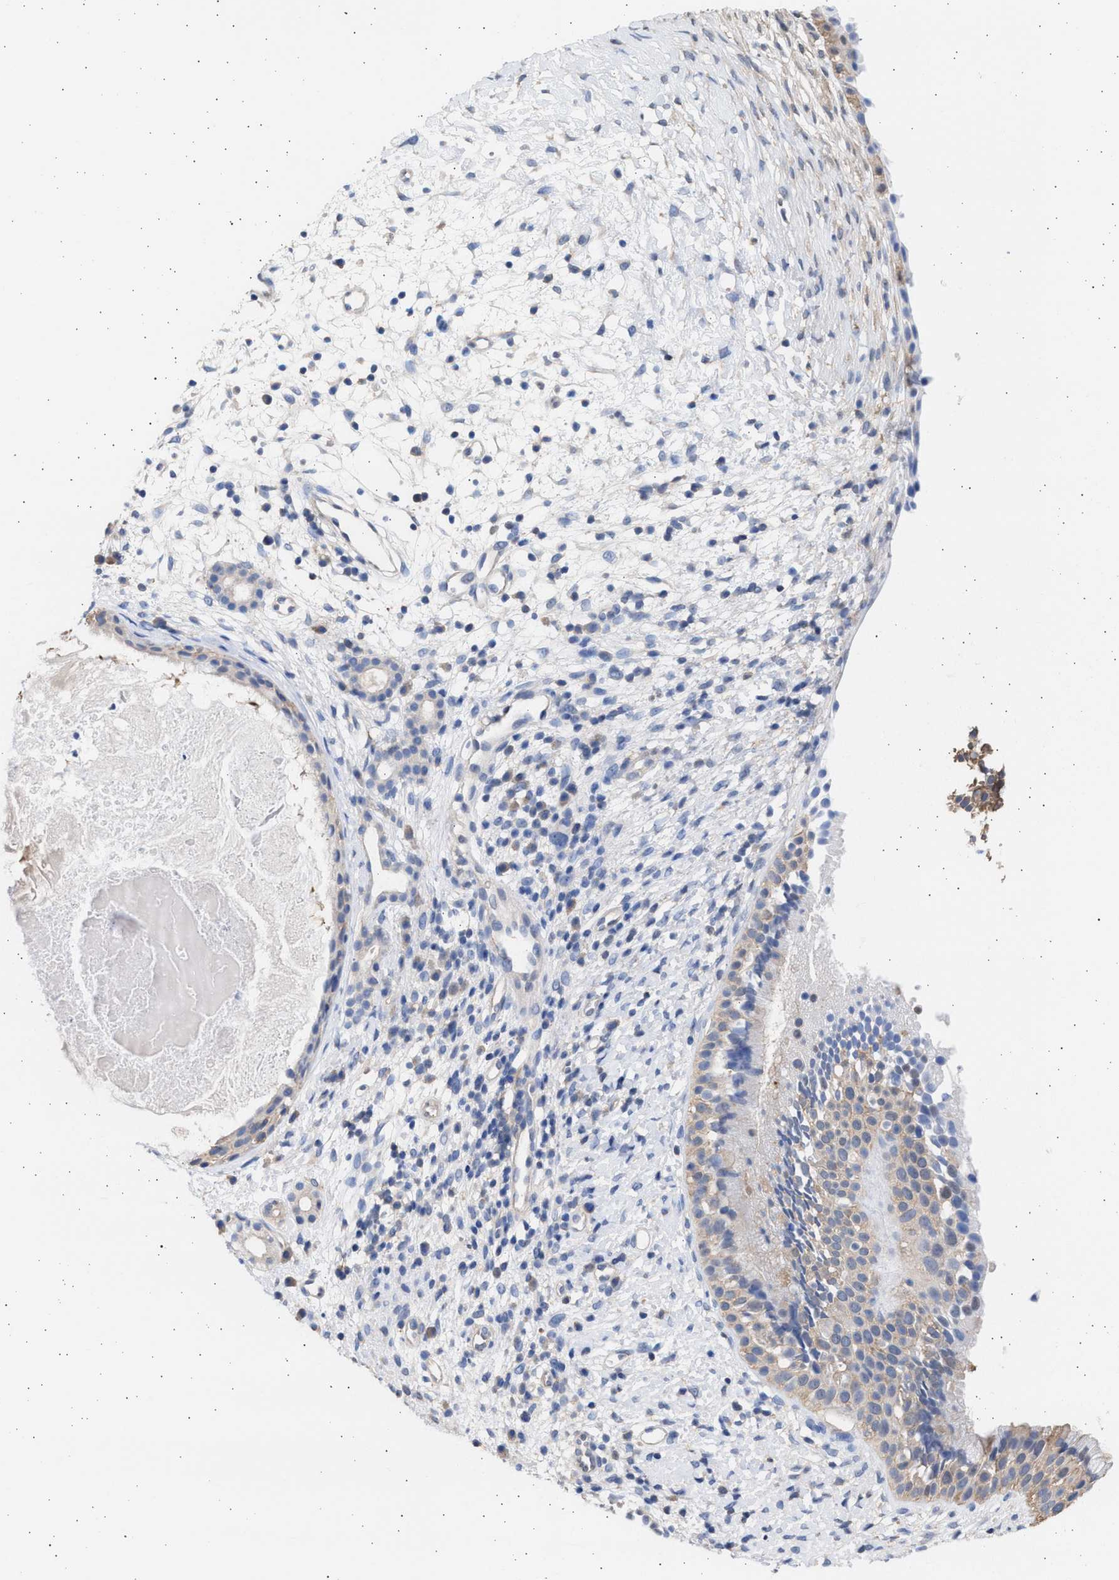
{"staining": {"intensity": "weak", "quantity": "25%-75%", "location": "cytoplasmic/membranous"}, "tissue": "nasopharynx", "cell_type": "Respiratory epithelial cells", "image_type": "normal", "snomed": [{"axis": "morphology", "description": "Normal tissue, NOS"}, {"axis": "topography", "description": "Nasopharynx"}], "caption": "Protein expression analysis of unremarkable nasopharynx shows weak cytoplasmic/membranous staining in about 25%-75% of respiratory epithelial cells.", "gene": "ALDOC", "patient": {"sex": "male", "age": 22}}